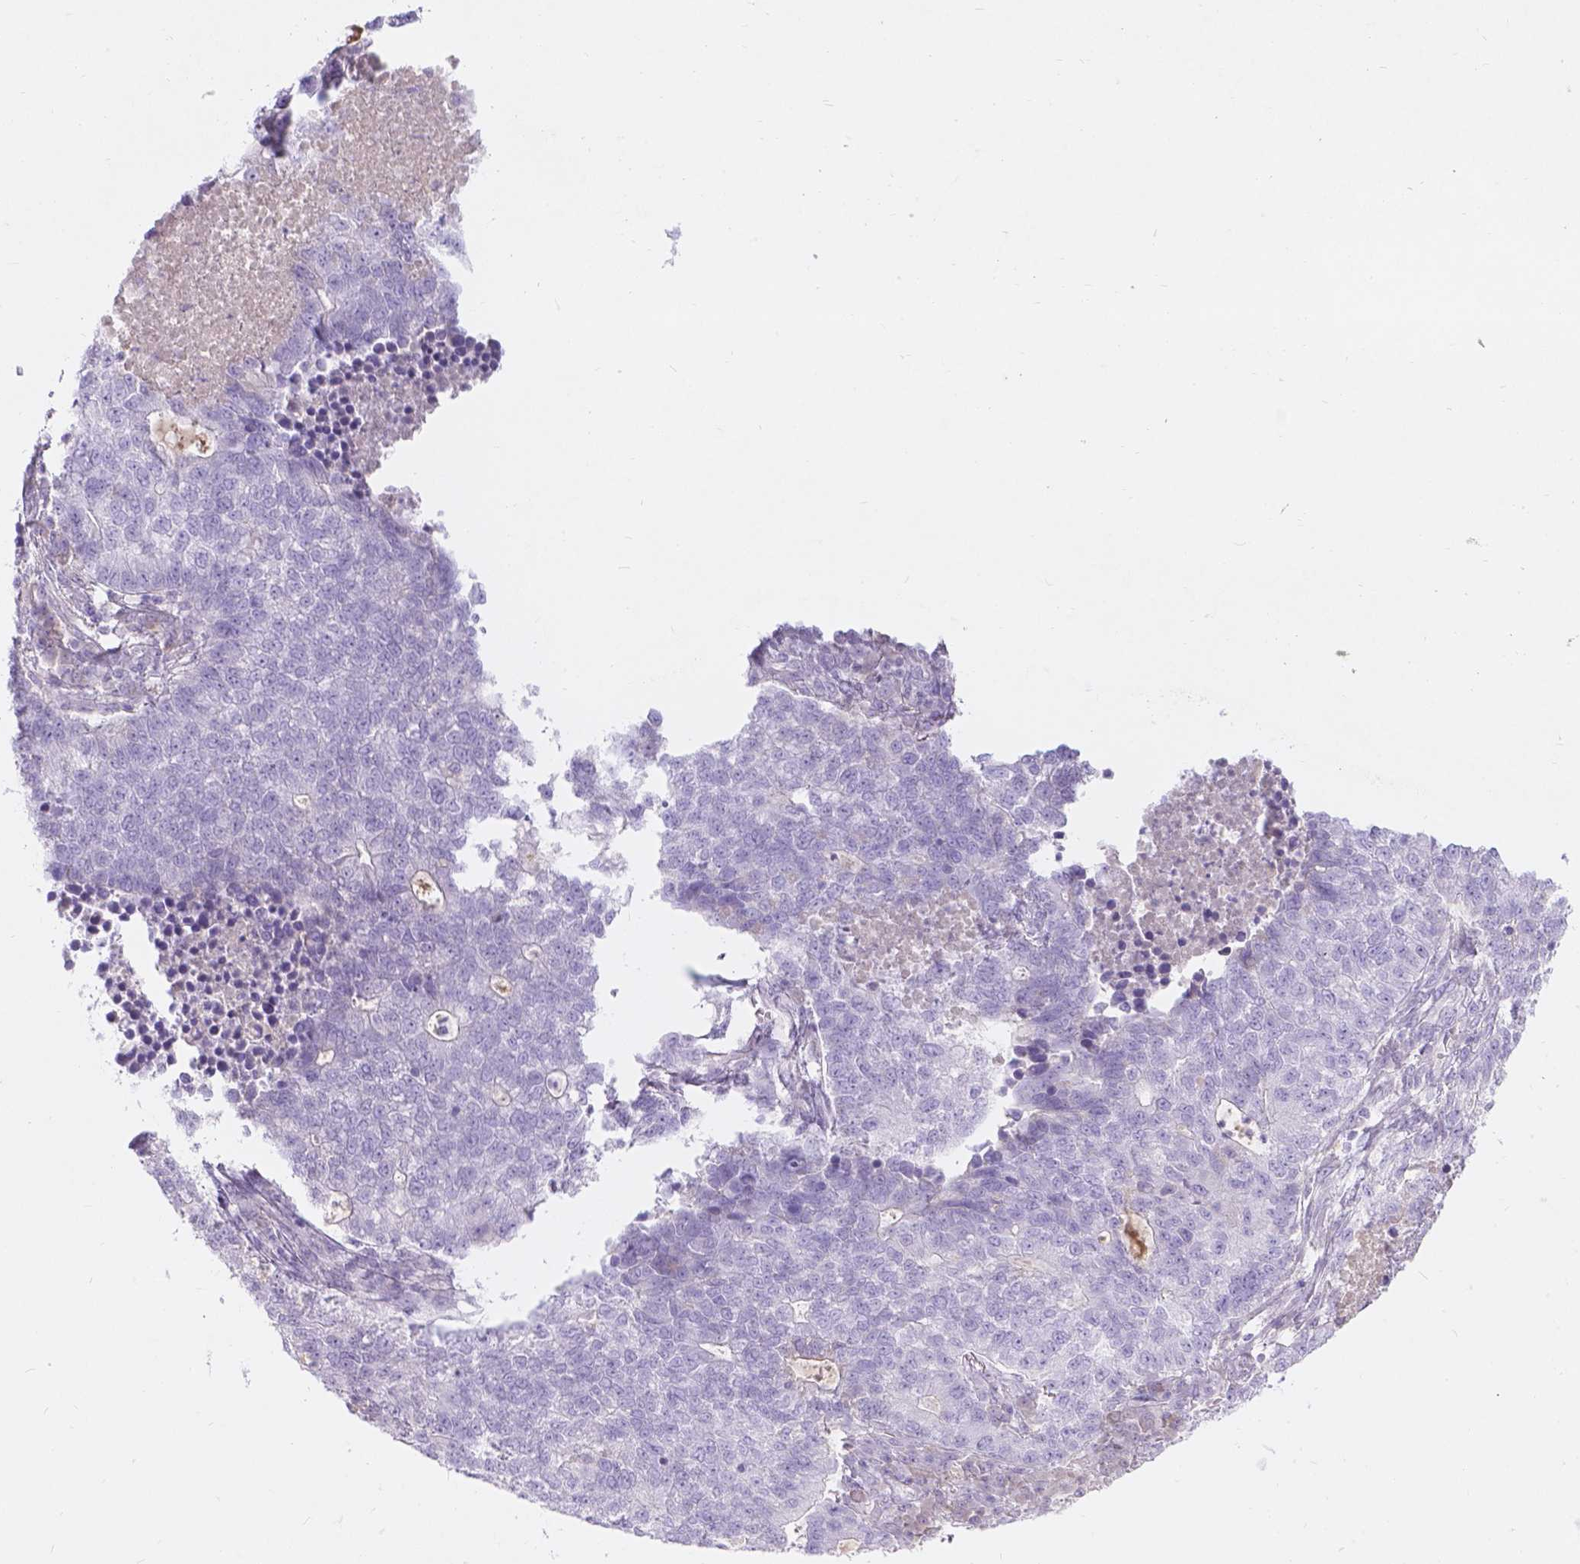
{"staining": {"intensity": "negative", "quantity": "none", "location": "none"}, "tissue": "lung cancer", "cell_type": "Tumor cells", "image_type": "cancer", "snomed": [{"axis": "morphology", "description": "Adenocarcinoma, NOS"}, {"axis": "topography", "description": "Lung"}], "caption": "Human lung adenocarcinoma stained for a protein using IHC reveals no expression in tumor cells.", "gene": "GAL3ST2", "patient": {"sex": "male", "age": 57}}